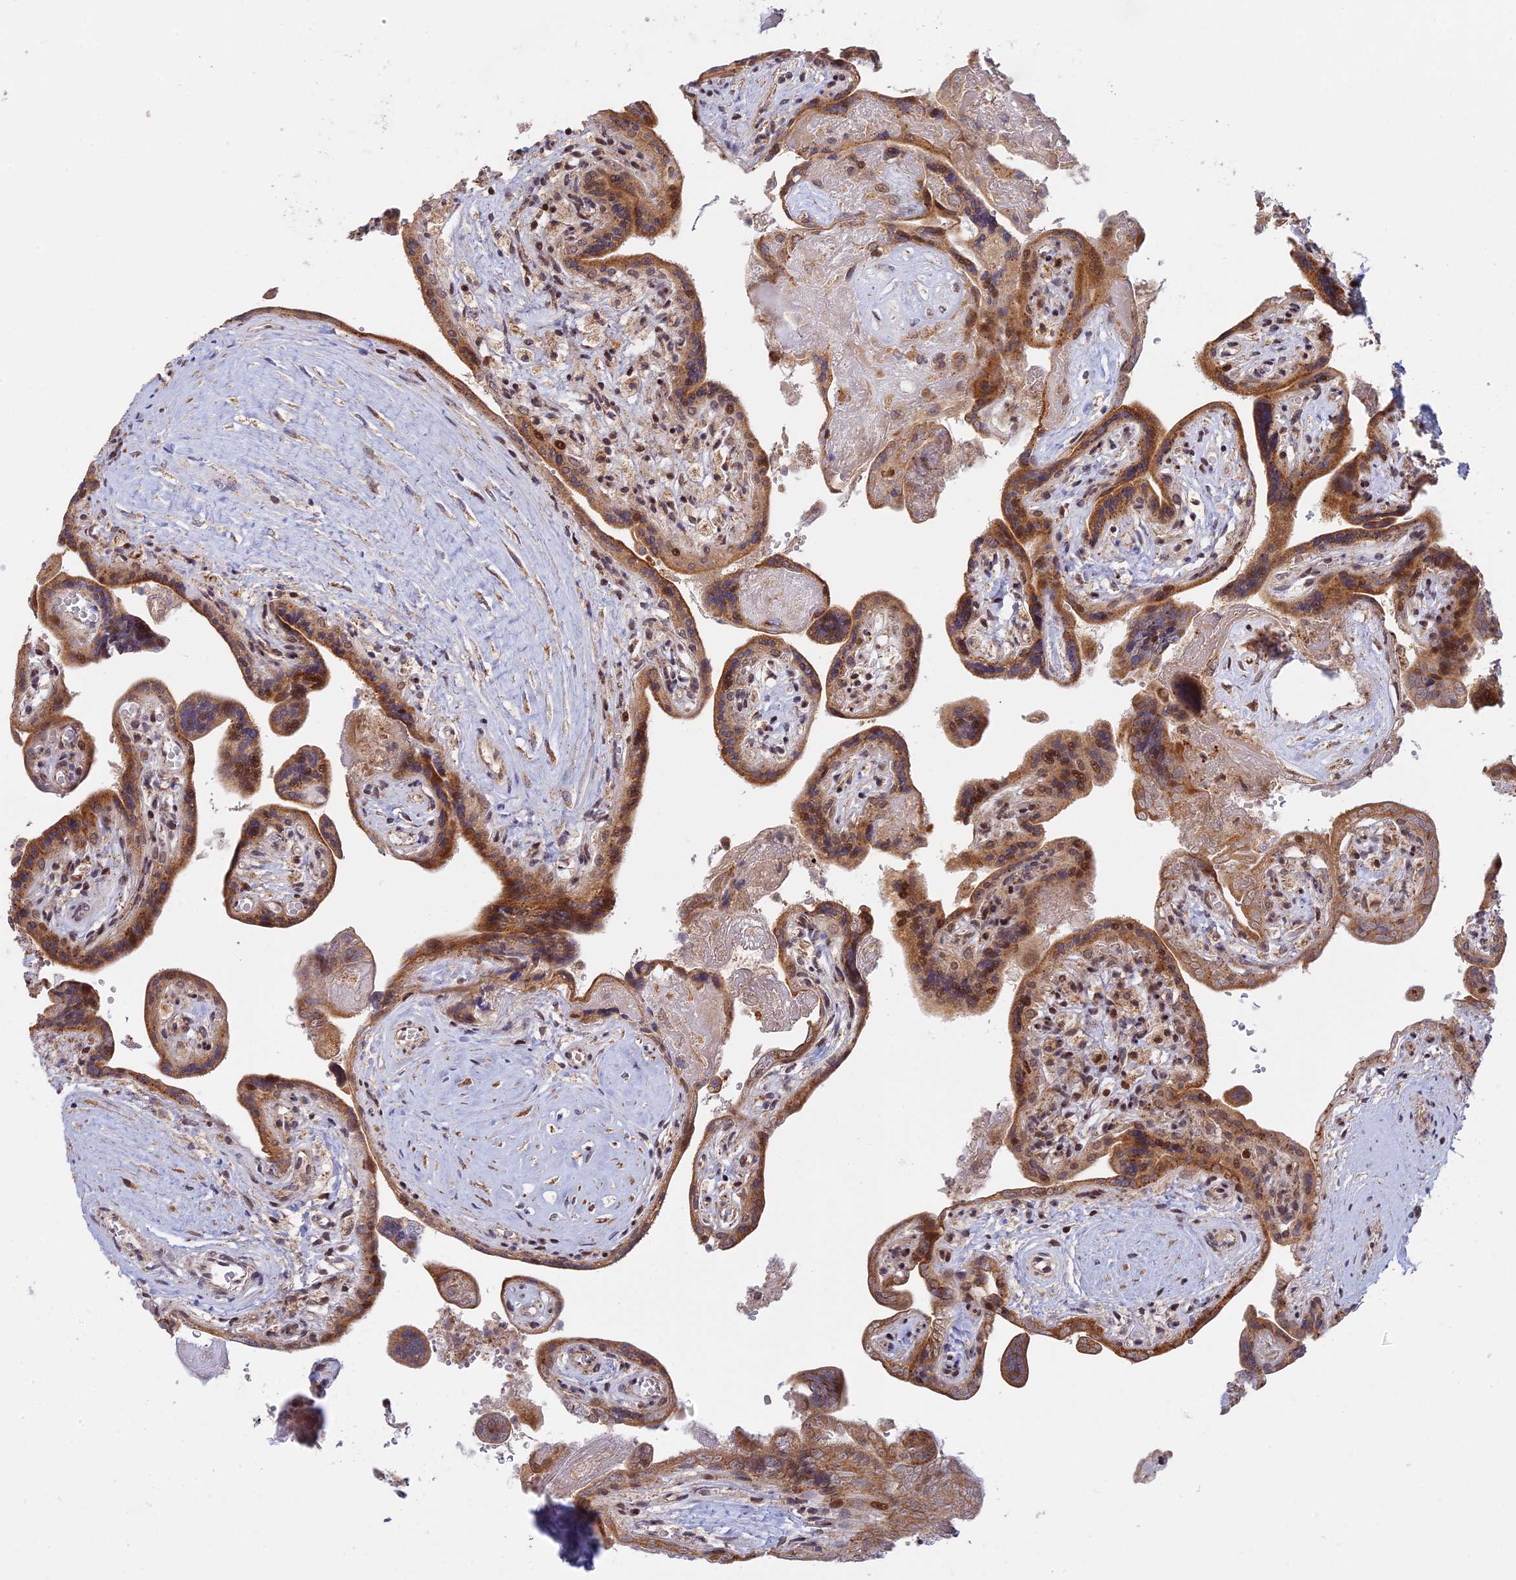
{"staining": {"intensity": "moderate", "quantity": ">75%", "location": "cytoplasmic/membranous,nuclear"}, "tissue": "placenta", "cell_type": "Trophoblastic cells", "image_type": "normal", "snomed": [{"axis": "morphology", "description": "Normal tissue, NOS"}, {"axis": "topography", "description": "Placenta"}], "caption": "Trophoblastic cells reveal medium levels of moderate cytoplasmic/membranous,nuclear positivity in approximately >75% of cells in unremarkable placenta. The protein of interest is shown in brown color, while the nuclei are stained blue.", "gene": "GSKIP", "patient": {"sex": "female", "age": 37}}